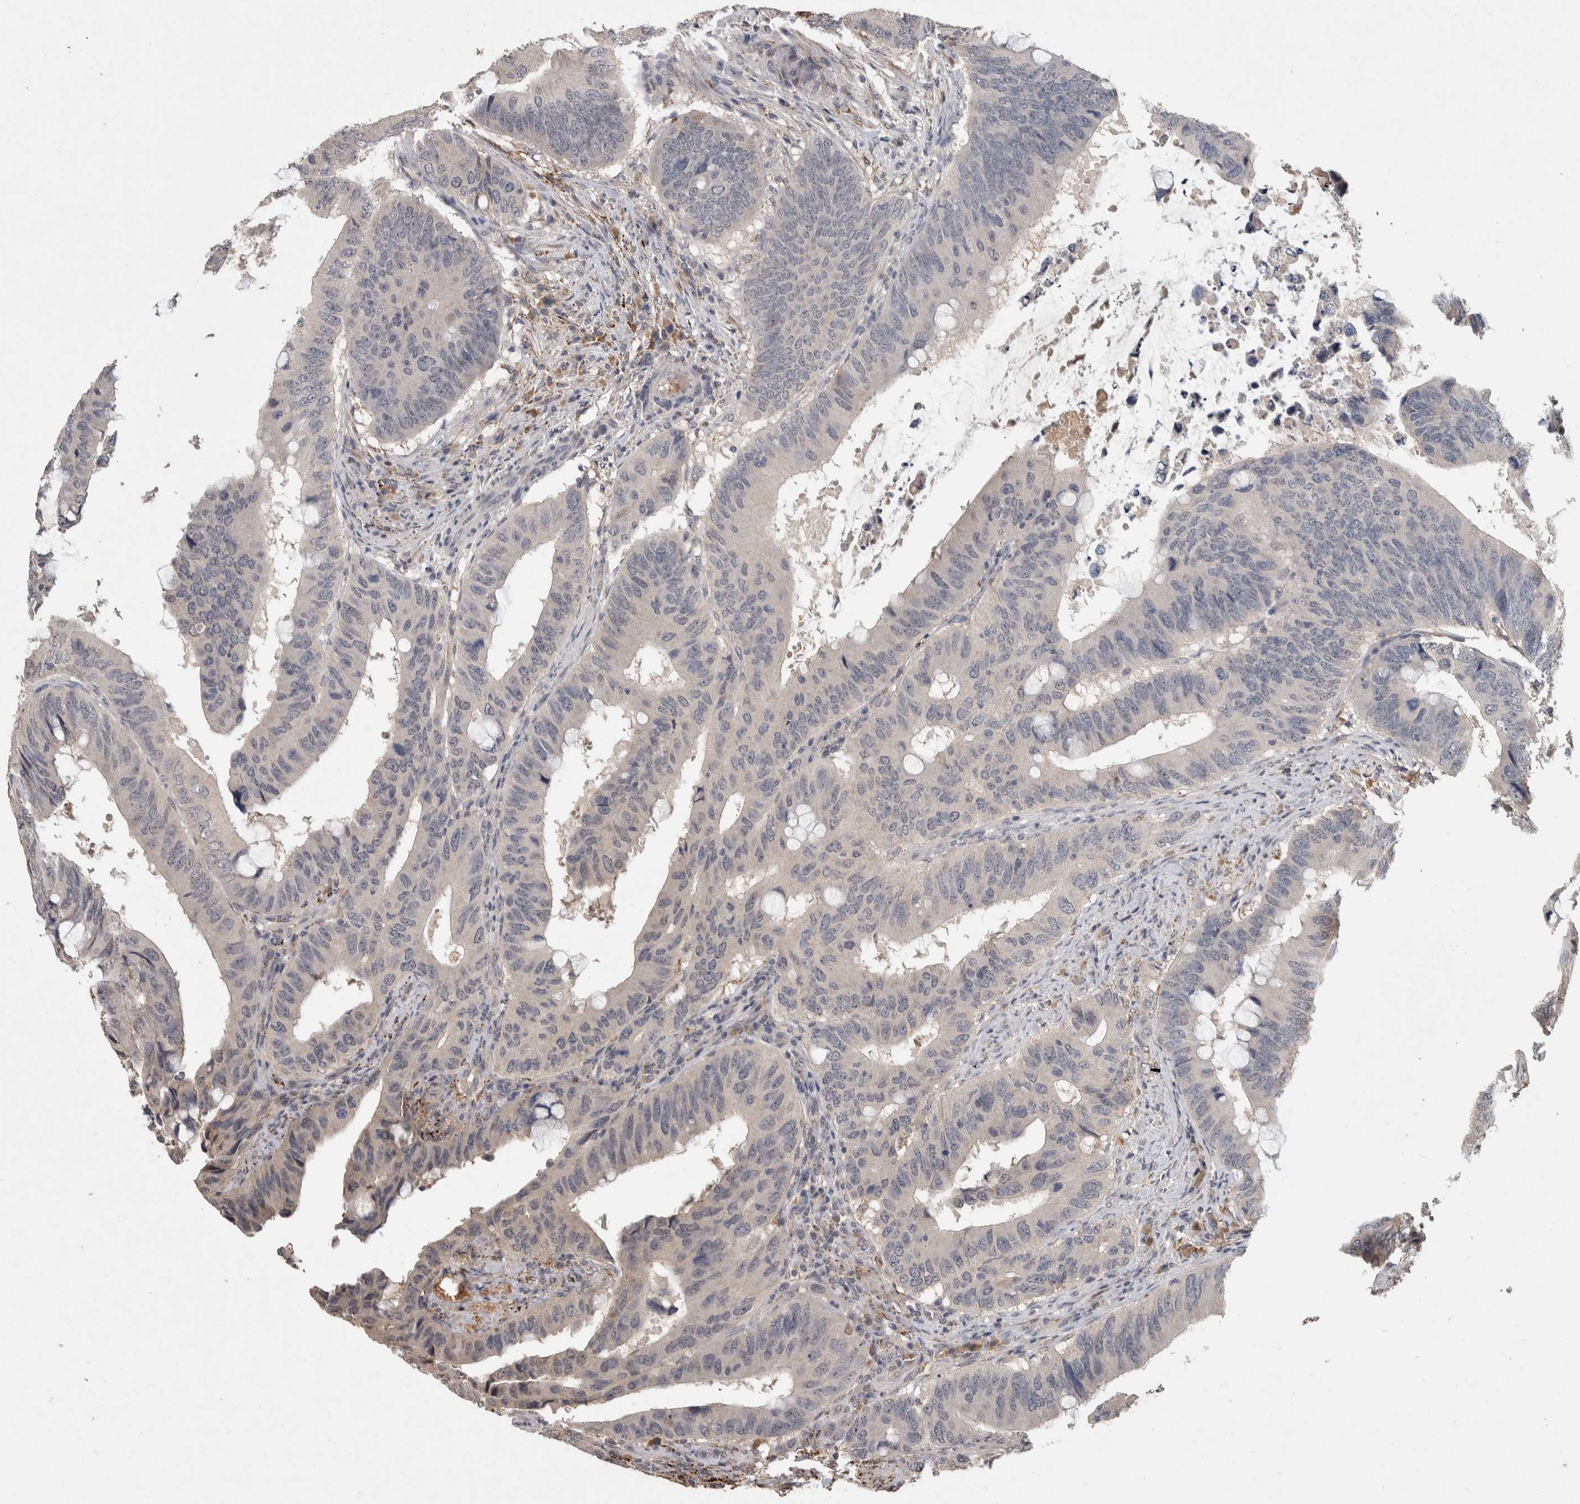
{"staining": {"intensity": "negative", "quantity": "none", "location": "none"}, "tissue": "colorectal cancer", "cell_type": "Tumor cells", "image_type": "cancer", "snomed": [{"axis": "morphology", "description": "Adenocarcinoma, NOS"}, {"axis": "topography", "description": "Colon"}], "caption": "An immunohistochemistry histopathology image of colorectal cancer is shown. There is no staining in tumor cells of colorectal cancer. (DAB IHC, high magnification).", "gene": "CHRM3", "patient": {"sex": "male", "age": 71}}